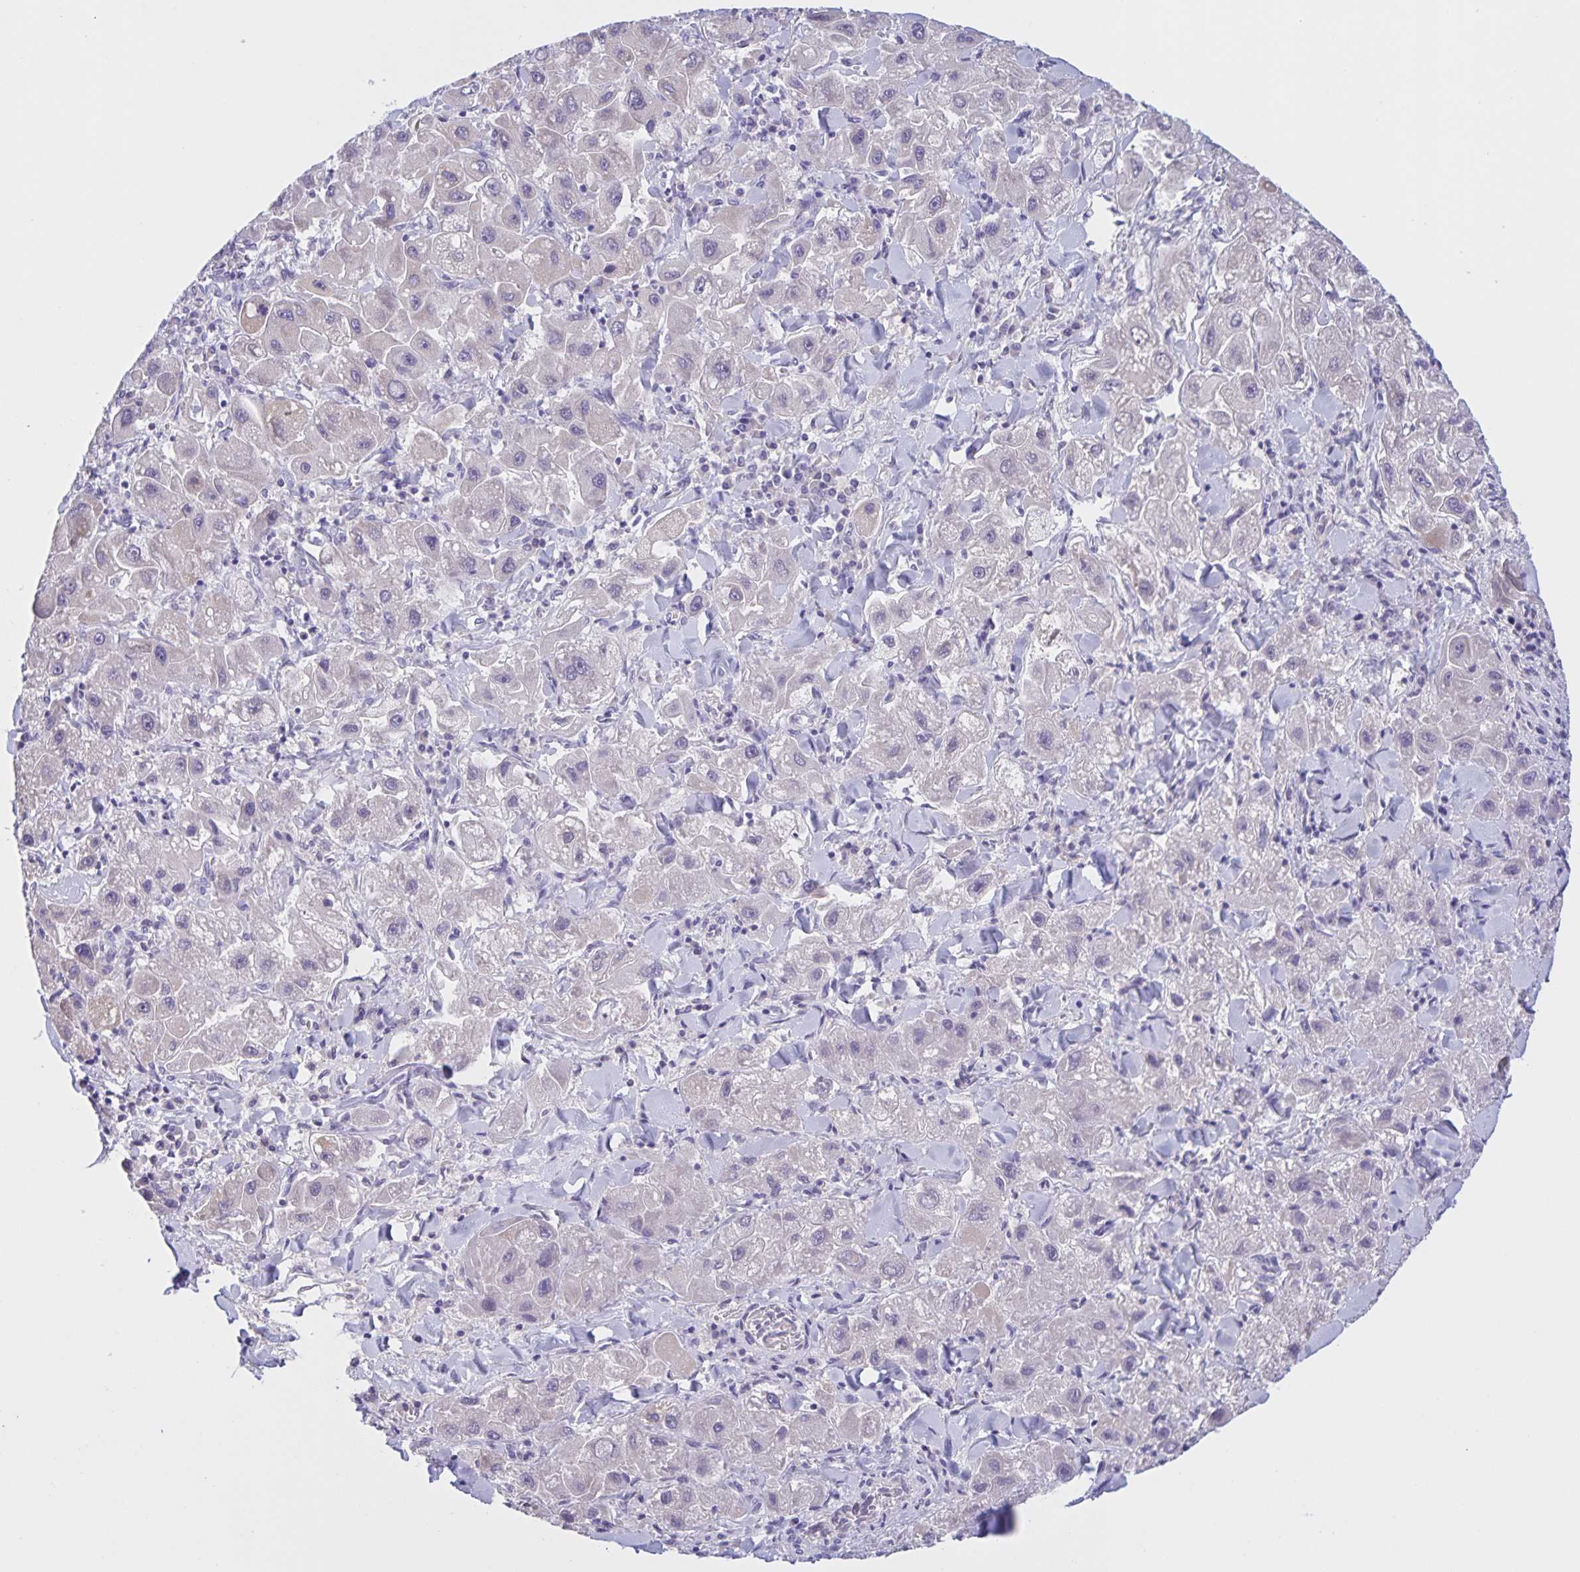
{"staining": {"intensity": "negative", "quantity": "none", "location": "none"}, "tissue": "liver cancer", "cell_type": "Tumor cells", "image_type": "cancer", "snomed": [{"axis": "morphology", "description": "Carcinoma, Hepatocellular, NOS"}, {"axis": "topography", "description": "Liver"}], "caption": "A photomicrograph of human liver cancer is negative for staining in tumor cells.", "gene": "DMGDH", "patient": {"sex": "male", "age": 24}}